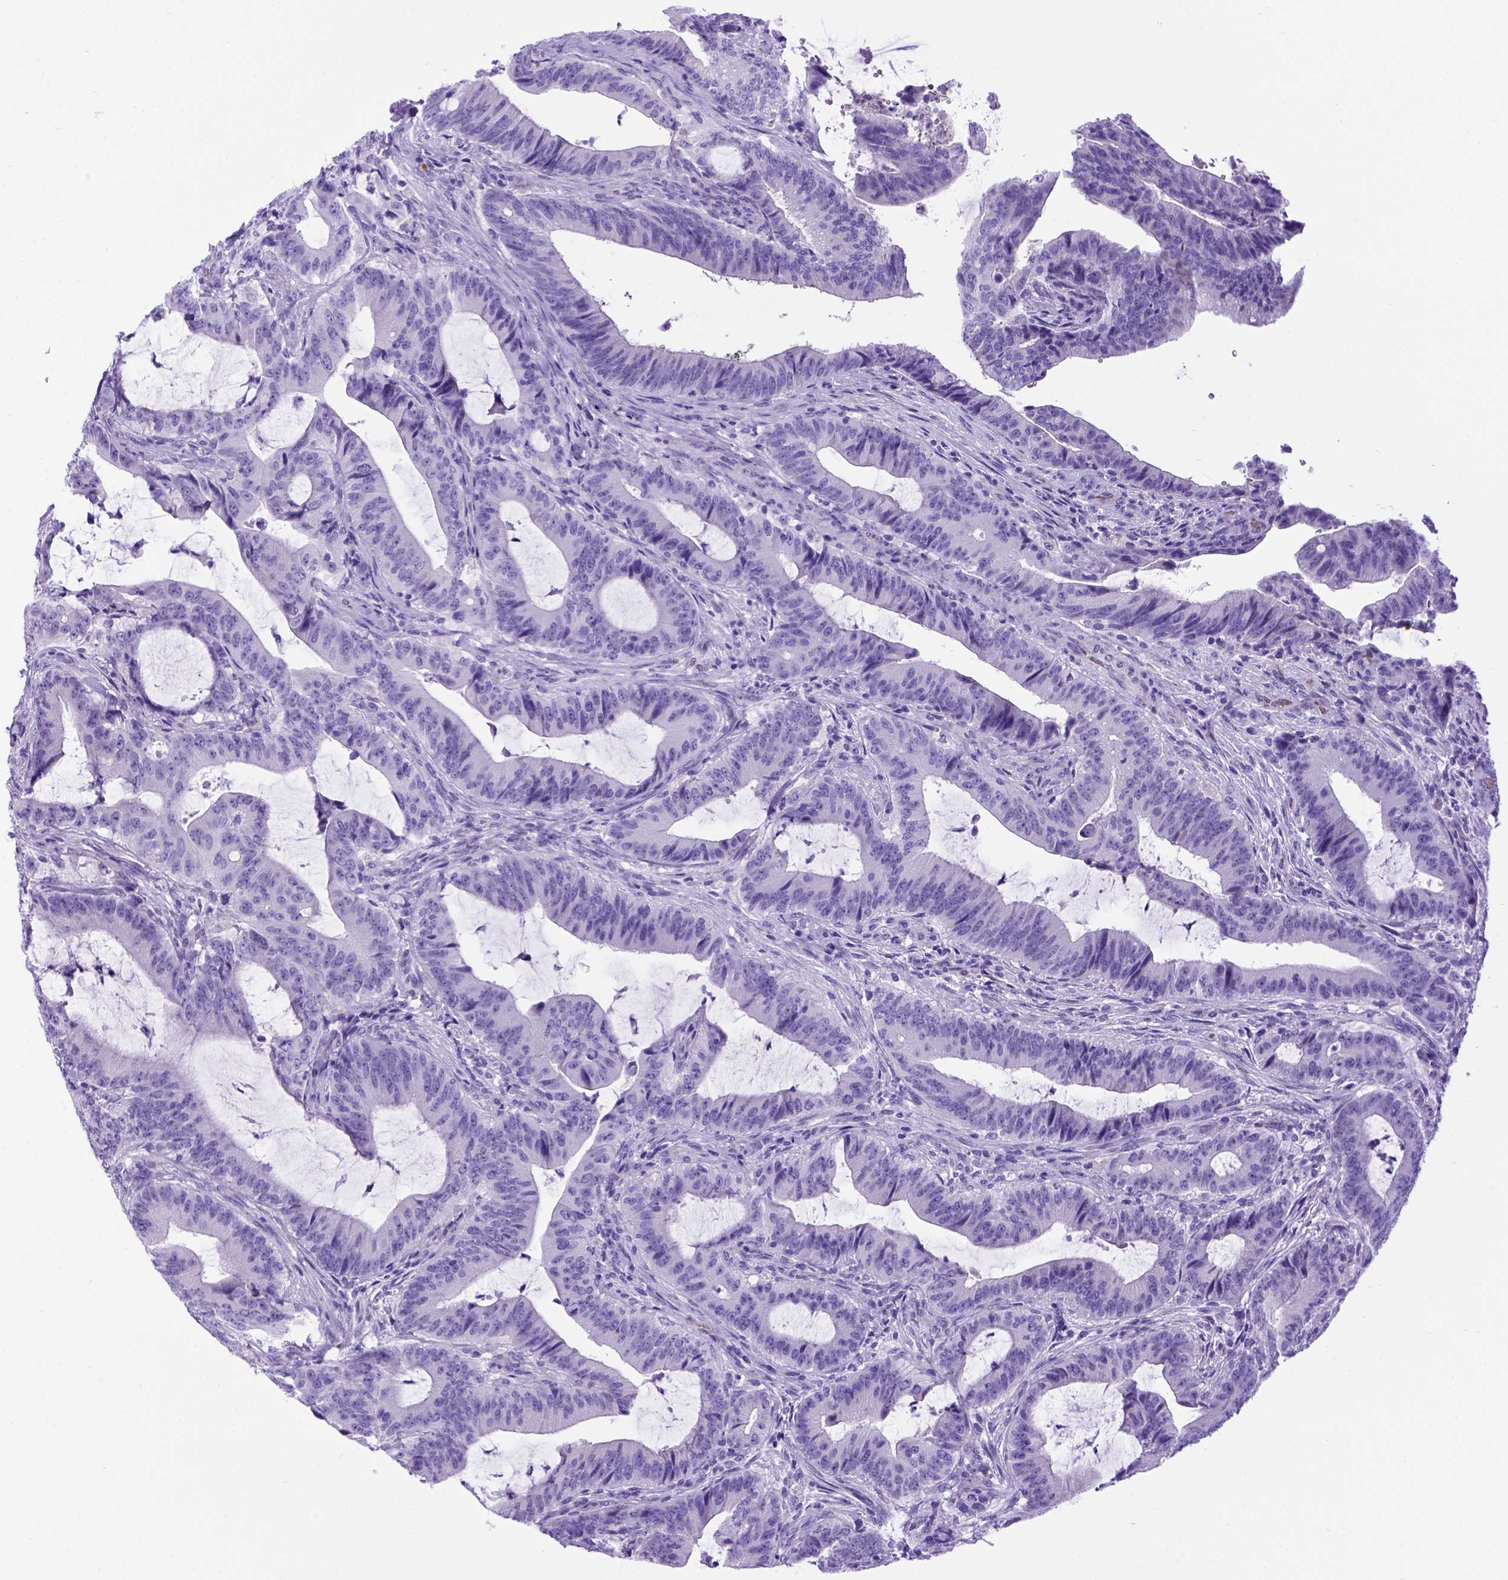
{"staining": {"intensity": "negative", "quantity": "none", "location": "none"}, "tissue": "colorectal cancer", "cell_type": "Tumor cells", "image_type": "cancer", "snomed": [{"axis": "morphology", "description": "Adenocarcinoma, NOS"}, {"axis": "topography", "description": "Colon"}], "caption": "DAB (3,3'-diaminobenzidine) immunohistochemical staining of human colorectal cancer displays no significant positivity in tumor cells.", "gene": "MEOX2", "patient": {"sex": "female", "age": 43}}